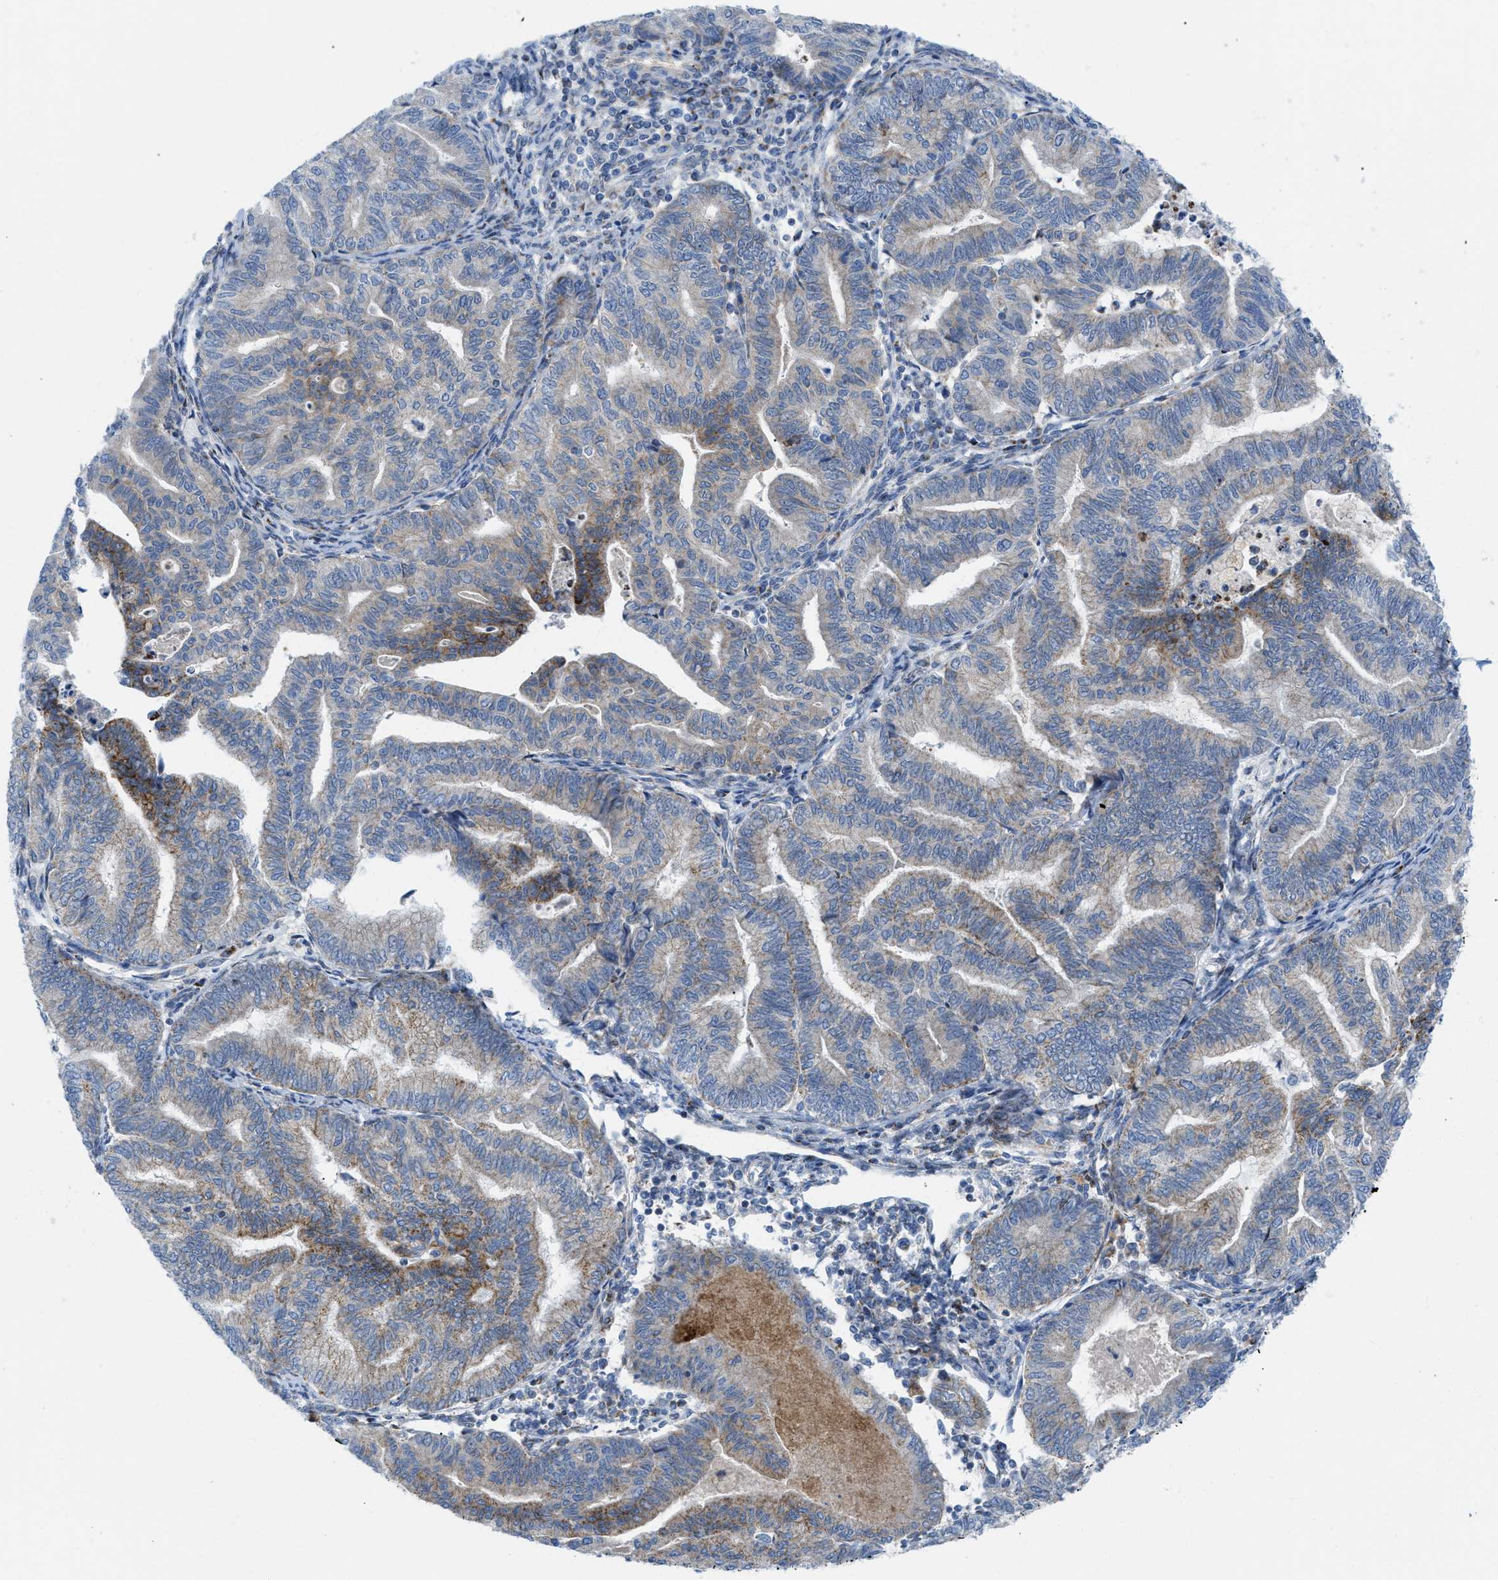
{"staining": {"intensity": "weak", "quantity": "25%-75%", "location": "cytoplasmic/membranous"}, "tissue": "endometrial cancer", "cell_type": "Tumor cells", "image_type": "cancer", "snomed": [{"axis": "morphology", "description": "Adenocarcinoma, NOS"}, {"axis": "topography", "description": "Endometrium"}], "caption": "Brown immunohistochemical staining in endometrial cancer (adenocarcinoma) shows weak cytoplasmic/membranous staining in approximately 25%-75% of tumor cells.", "gene": "RBBP9", "patient": {"sex": "female", "age": 79}}